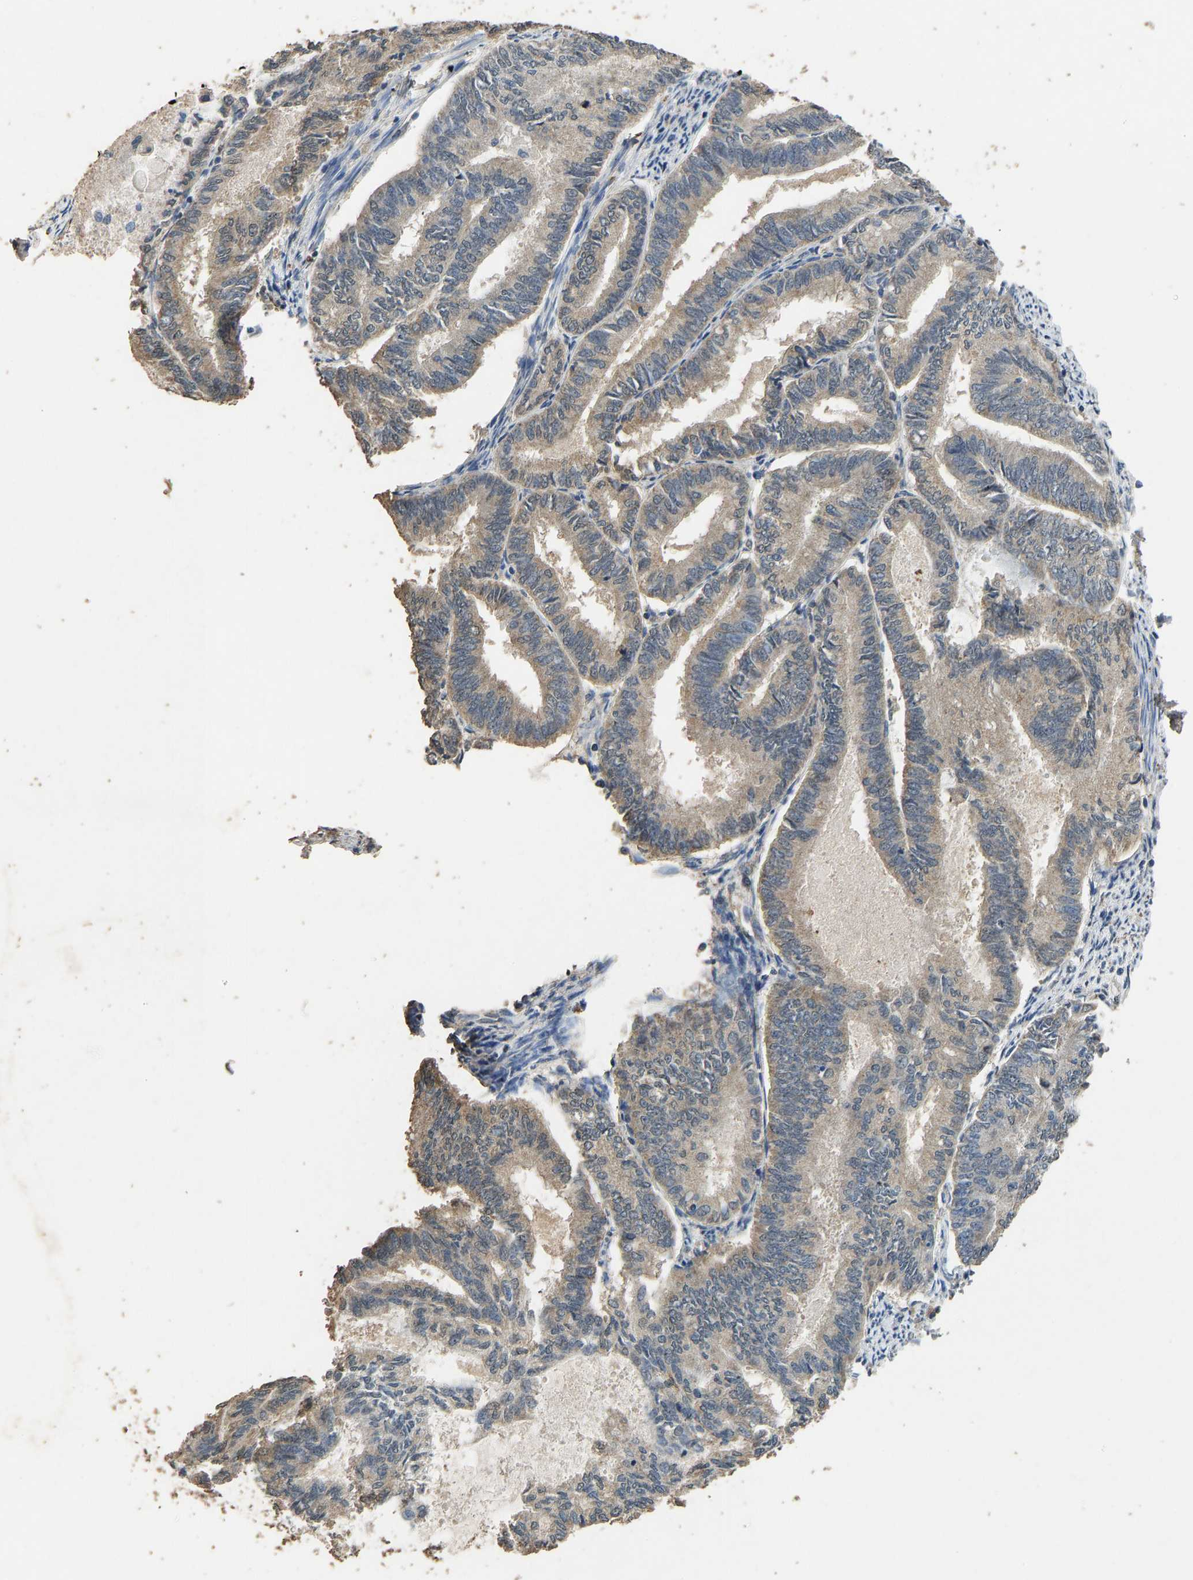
{"staining": {"intensity": "weak", "quantity": ">75%", "location": "cytoplasmic/membranous"}, "tissue": "endometrial cancer", "cell_type": "Tumor cells", "image_type": "cancer", "snomed": [{"axis": "morphology", "description": "Adenocarcinoma, NOS"}, {"axis": "topography", "description": "Endometrium"}], "caption": "An immunohistochemistry photomicrograph of tumor tissue is shown. Protein staining in brown shows weak cytoplasmic/membranous positivity in adenocarcinoma (endometrial) within tumor cells.", "gene": "CIDEC", "patient": {"sex": "female", "age": 86}}